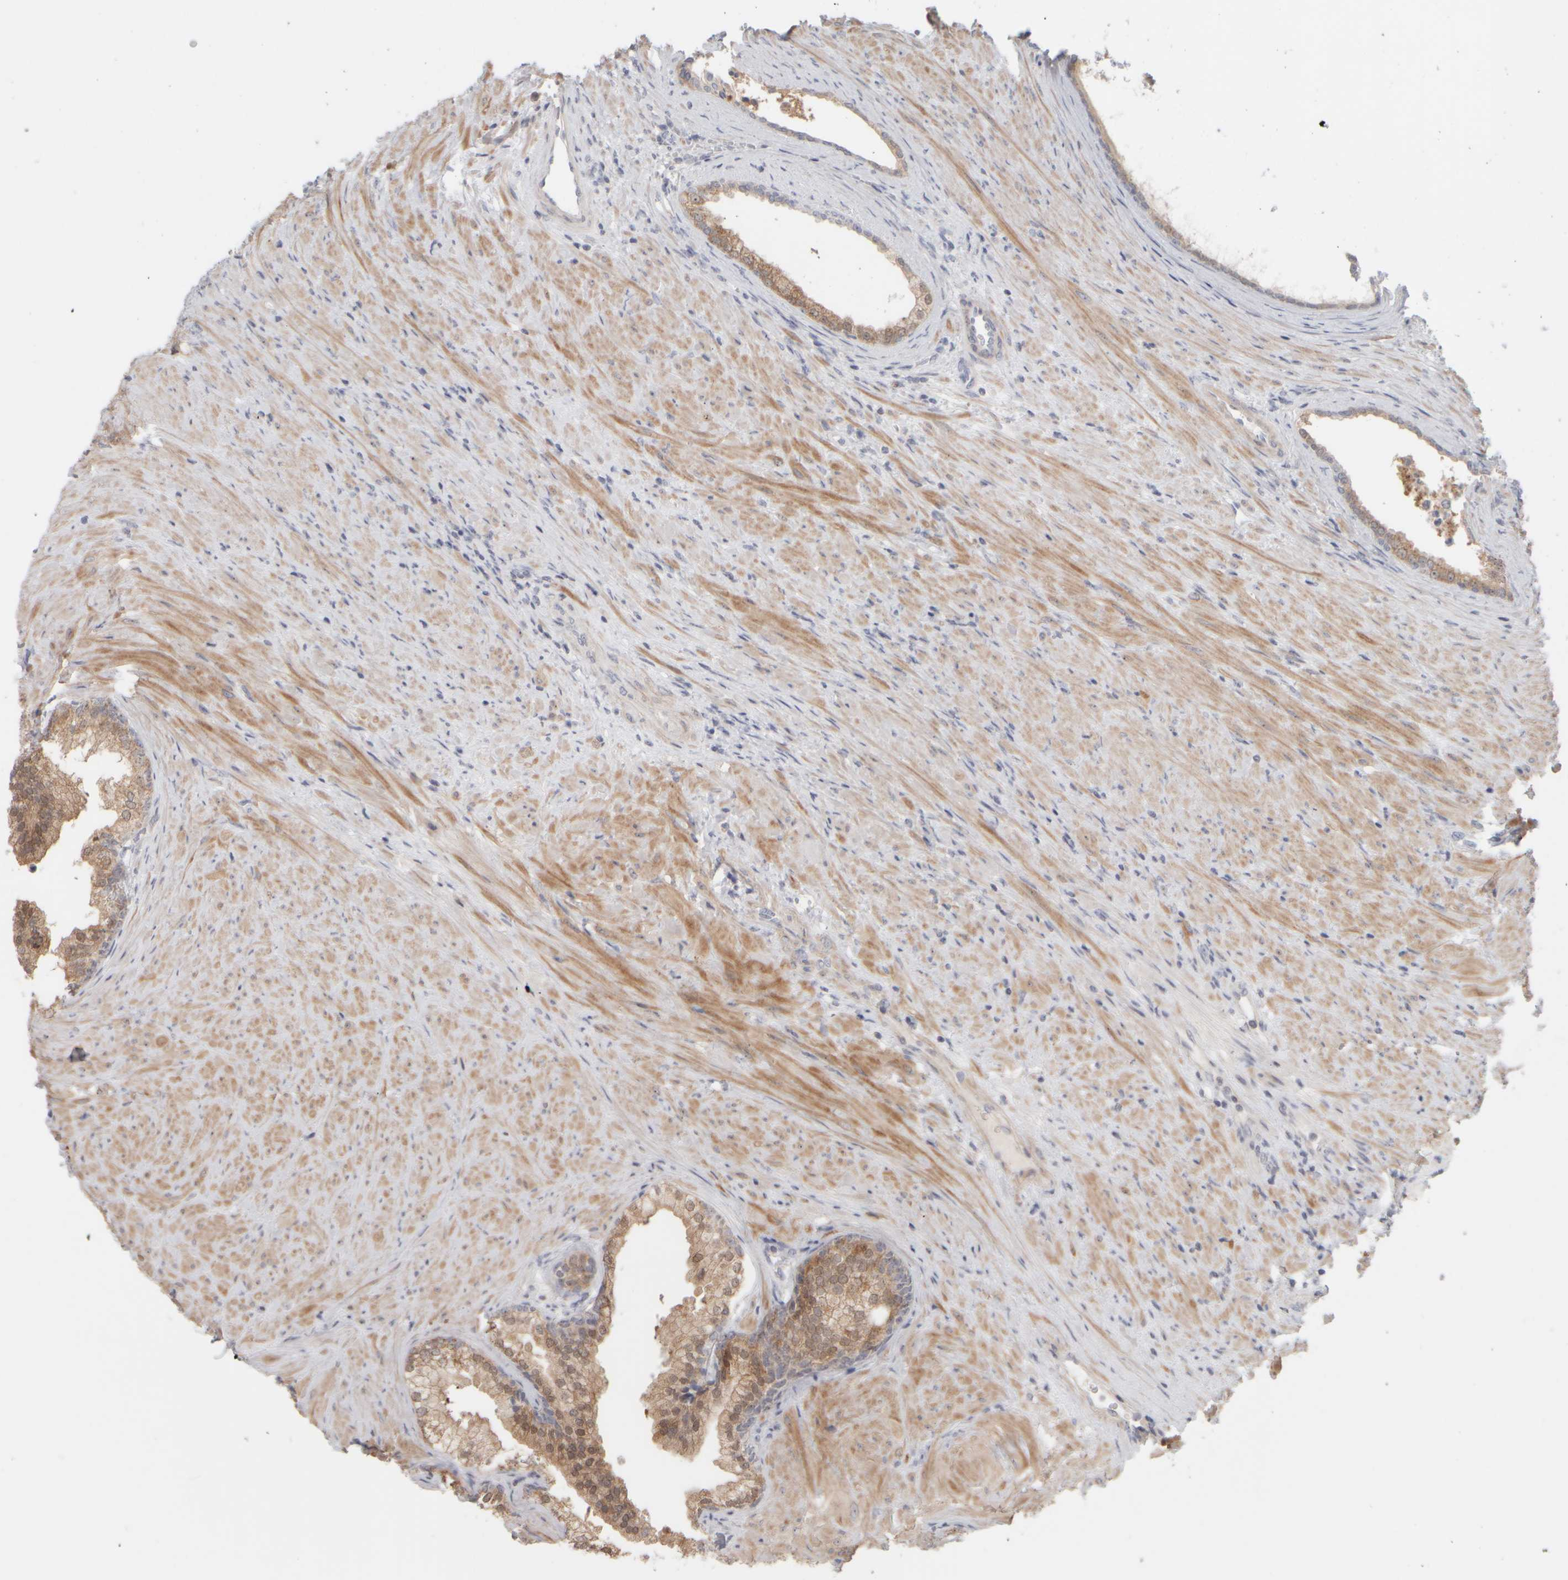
{"staining": {"intensity": "weak", "quantity": ">75%", "location": "cytoplasmic/membranous"}, "tissue": "prostate", "cell_type": "Glandular cells", "image_type": "normal", "snomed": [{"axis": "morphology", "description": "Normal tissue, NOS"}, {"axis": "topography", "description": "Prostate"}], "caption": "Immunohistochemistry photomicrograph of unremarkable prostate: prostate stained using immunohistochemistry displays low levels of weak protein expression localized specifically in the cytoplasmic/membranous of glandular cells, appearing as a cytoplasmic/membranous brown color.", "gene": "DCXR", "patient": {"sex": "male", "age": 76}}